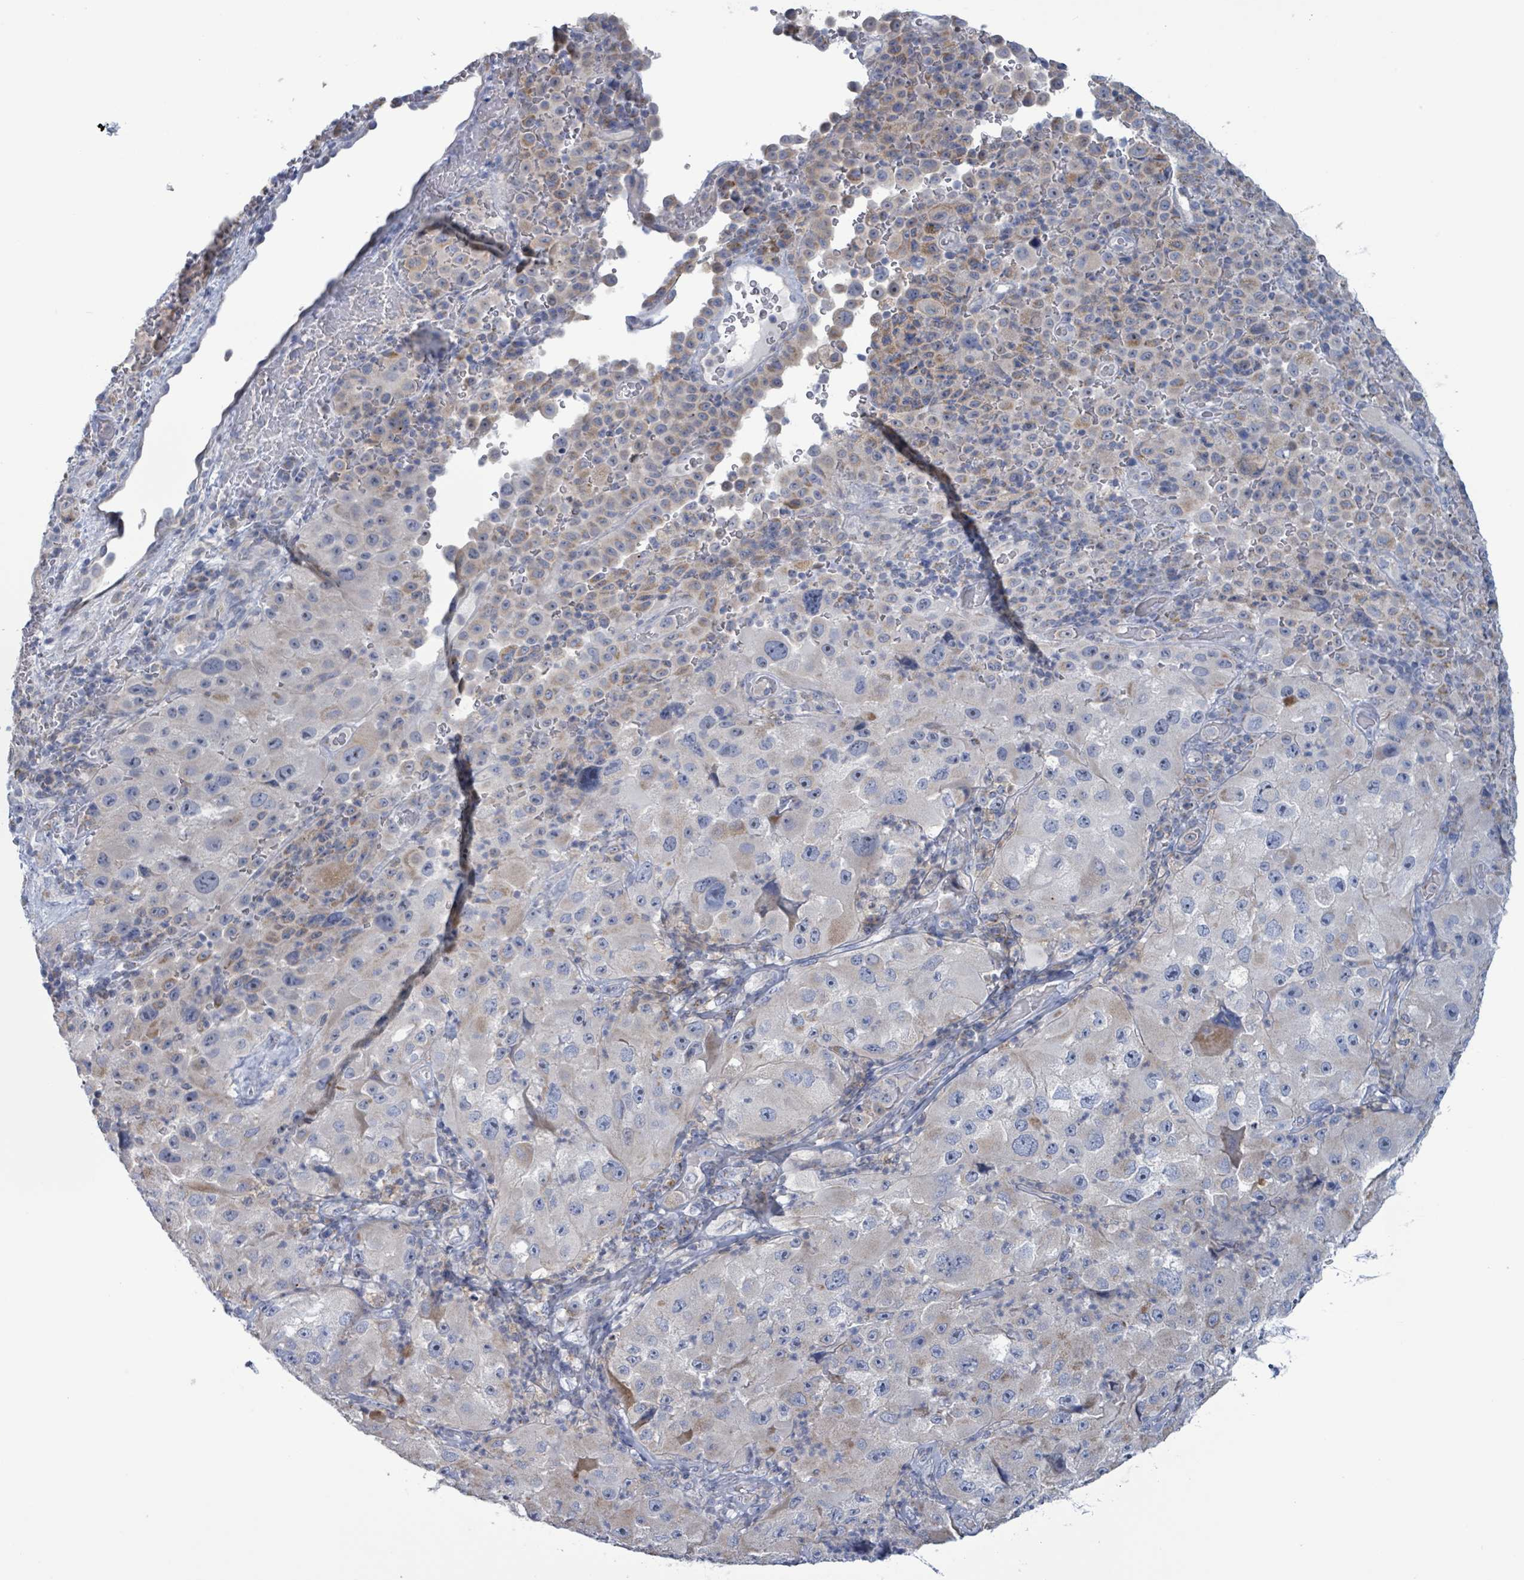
{"staining": {"intensity": "moderate", "quantity": "<25%", "location": "cytoplasmic/membranous"}, "tissue": "melanoma", "cell_type": "Tumor cells", "image_type": "cancer", "snomed": [{"axis": "morphology", "description": "Malignant melanoma, Metastatic site"}, {"axis": "topography", "description": "Lymph node"}], "caption": "Brown immunohistochemical staining in human malignant melanoma (metastatic site) demonstrates moderate cytoplasmic/membranous positivity in about <25% of tumor cells.", "gene": "AKR1C4", "patient": {"sex": "male", "age": 62}}